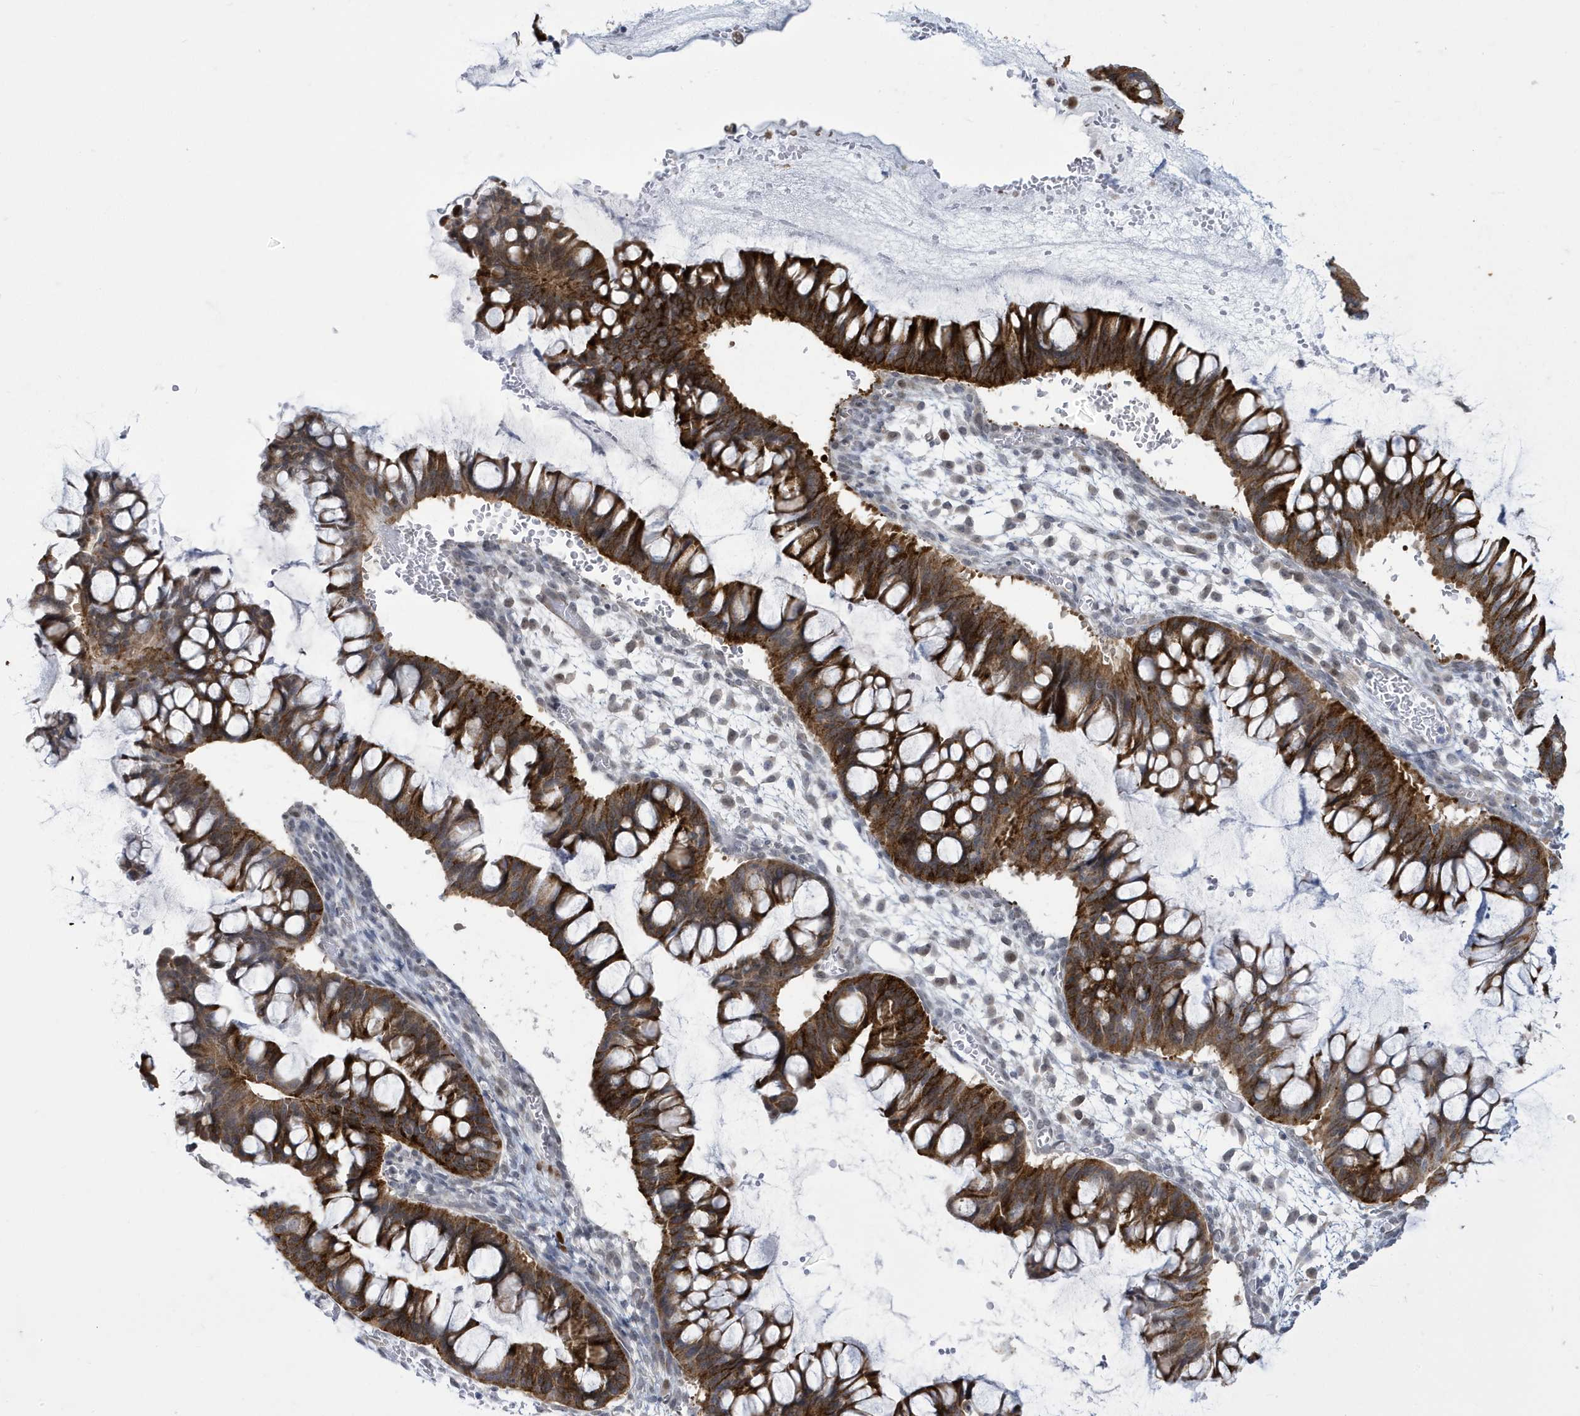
{"staining": {"intensity": "strong", "quantity": ">75%", "location": "cytoplasmic/membranous"}, "tissue": "ovarian cancer", "cell_type": "Tumor cells", "image_type": "cancer", "snomed": [{"axis": "morphology", "description": "Cystadenocarcinoma, mucinous, NOS"}, {"axis": "topography", "description": "Ovary"}], "caption": "Immunohistochemical staining of ovarian cancer (mucinous cystadenocarcinoma) shows high levels of strong cytoplasmic/membranous protein expression in about >75% of tumor cells. (DAB IHC with brightfield microscopy, high magnification).", "gene": "ZNF654", "patient": {"sex": "female", "age": 73}}